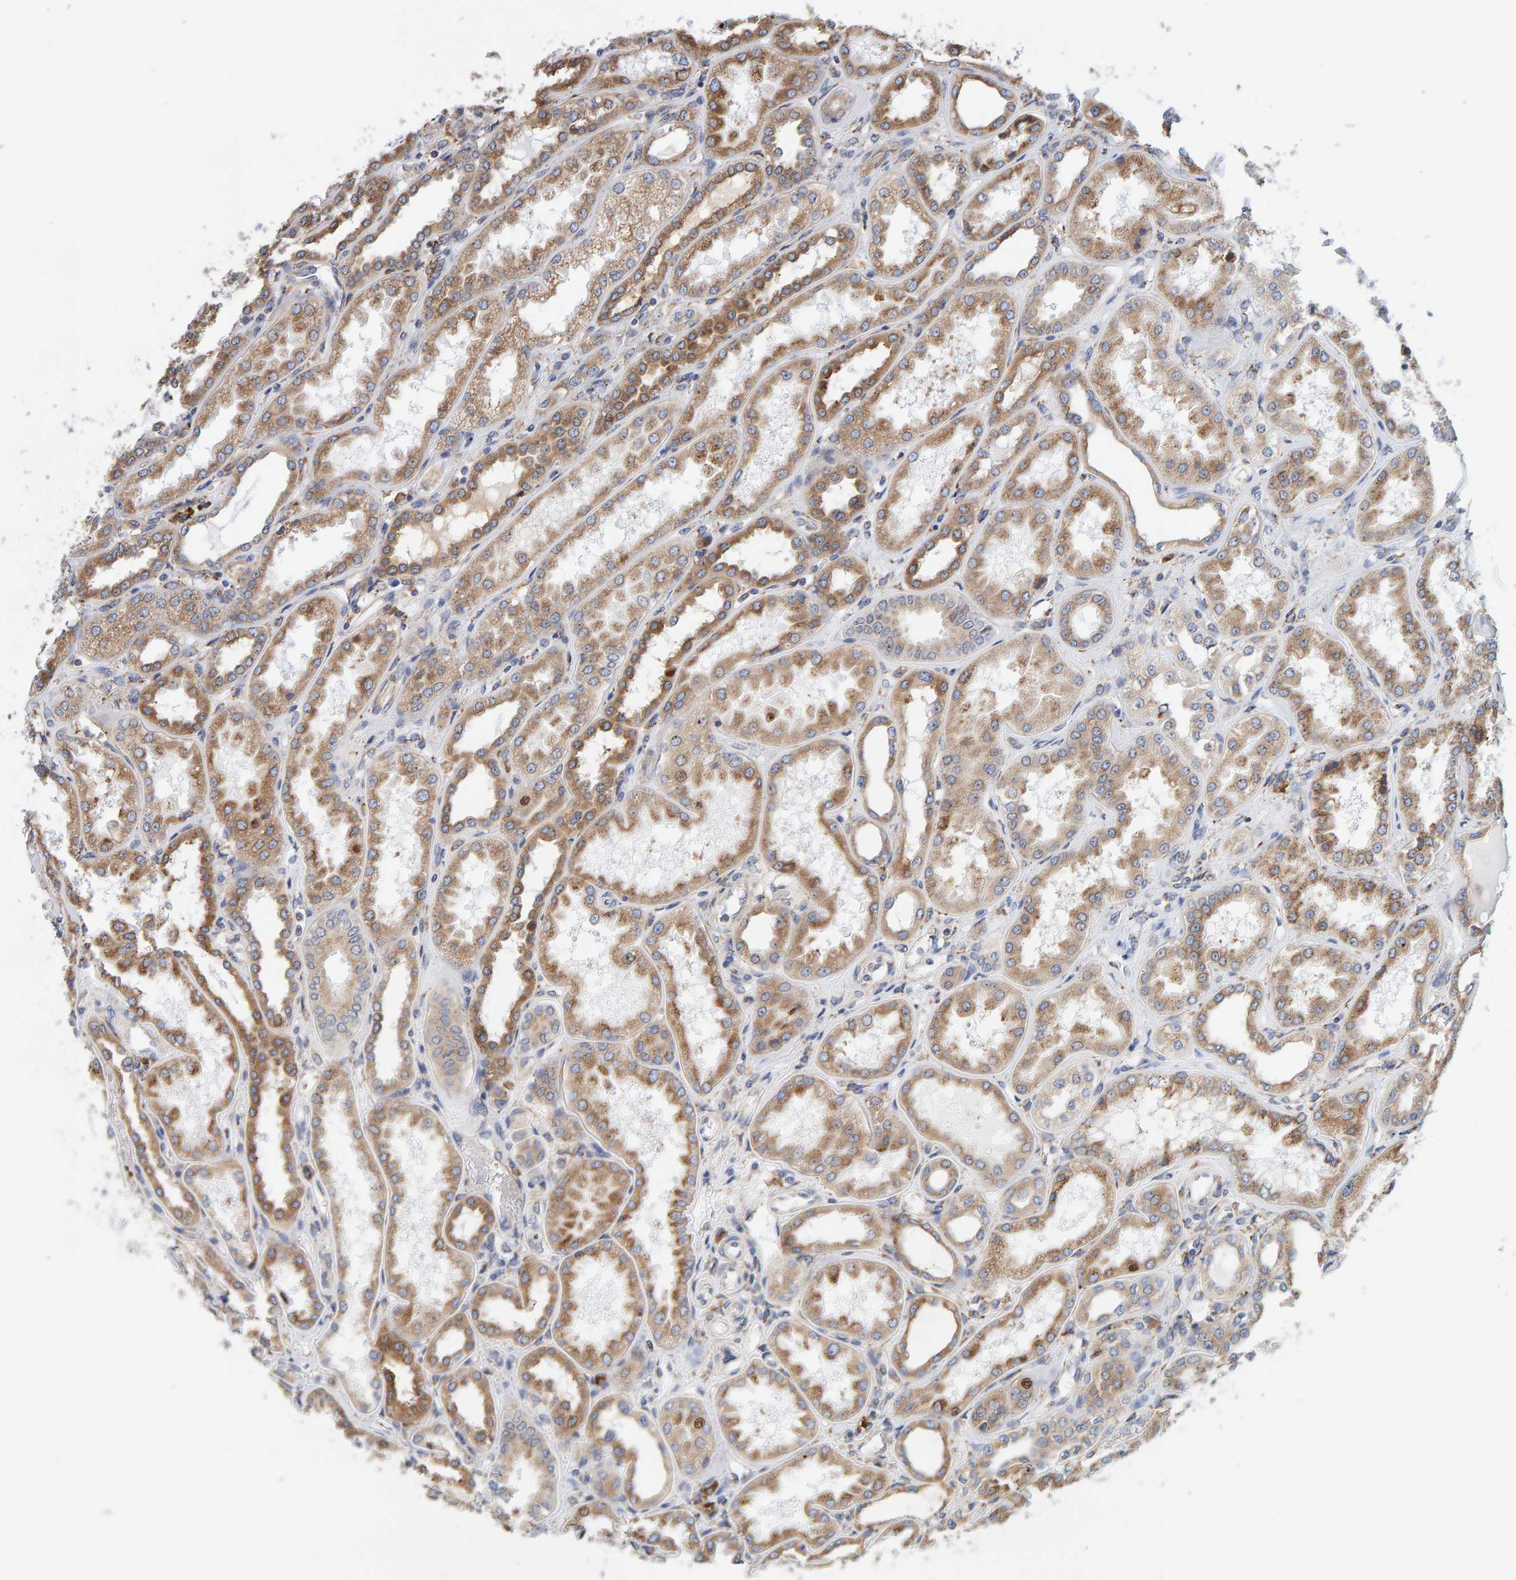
{"staining": {"intensity": "moderate", "quantity": "25%-75%", "location": "cytoplasmic/membranous"}, "tissue": "kidney", "cell_type": "Cells in glomeruli", "image_type": "normal", "snomed": [{"axis": "morphology", "description": "Normal tissue, NOS"}, {"axis": "topography", "description": "Kidney"}], "caption": "IHC image of unremarkable kidney: kidney stained using immunohistochemistry exhibits medium levels of moderate protein expression localized specifically in the cytoplasmic/membranous of cells in glomeruli, appearing as a cytoplasmic/membranous brown color.", "gene": "SGPL1", "patient": {"sex": "female", "age": 56}}